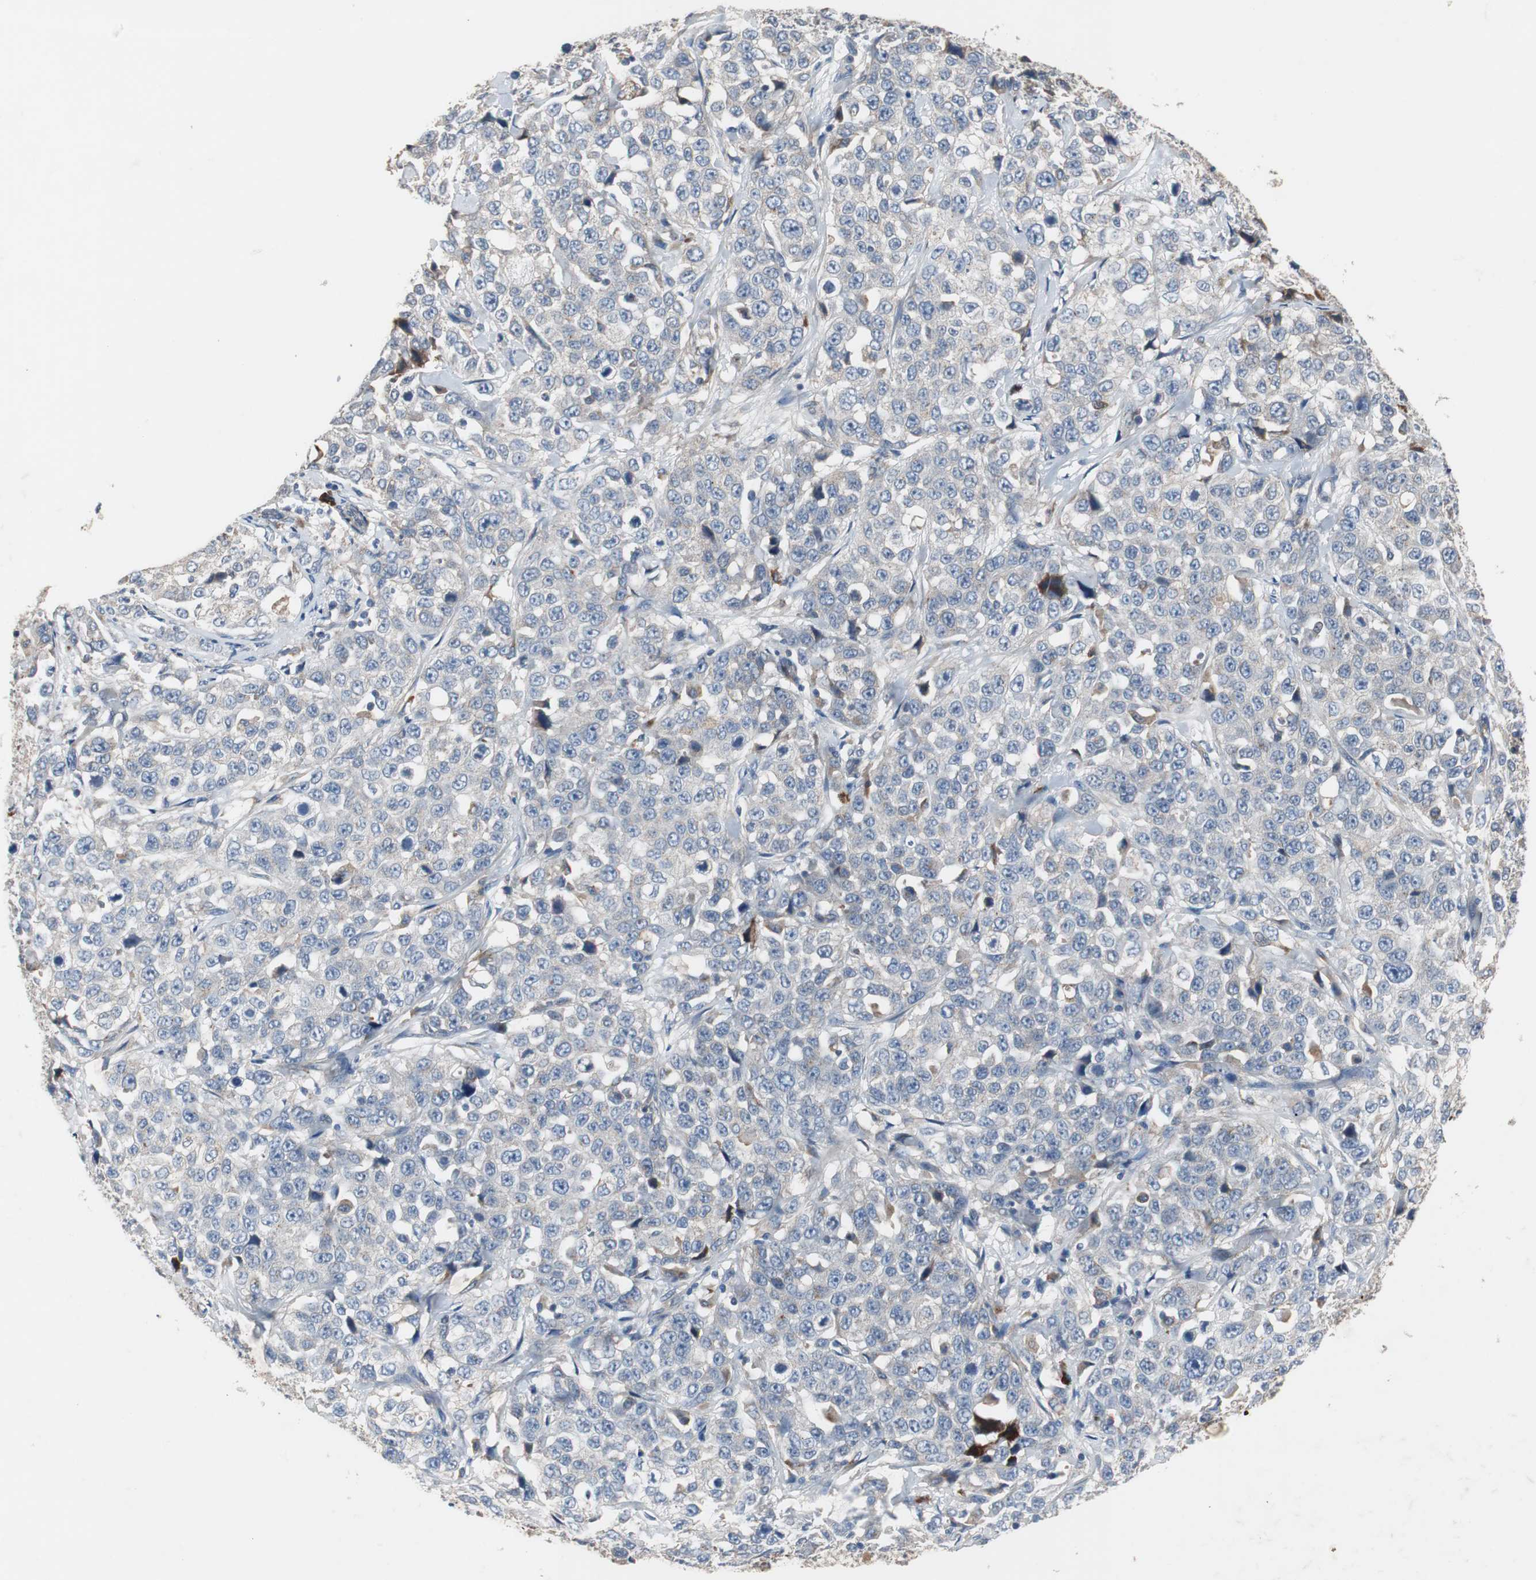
{"staining": {"intensity": "weak", "quantity": "<25%", "location": "cytoplasmic/membranous"}, "tissue": "stomach cancer", "cell_type": "Tumor cells", "image_type": "cancer", "snomed": [{"axis": "morphology", "description": "Normal tissue, NOS"}, {"axis": "morphology", "description": "Adenocarcinoma, NOS"}, {"axis": "topography", "description": "Stomach"}], "caption": "Immunohistochemical staining of stomach cancer (adenocarcinoma) demonstrates no significant expression in tumor cells. (DAB (3,3'-diaminobenzidine) IHC, high magnification).", "gene": "SORT1", "patient": {"sex": "male", "age": 48}}